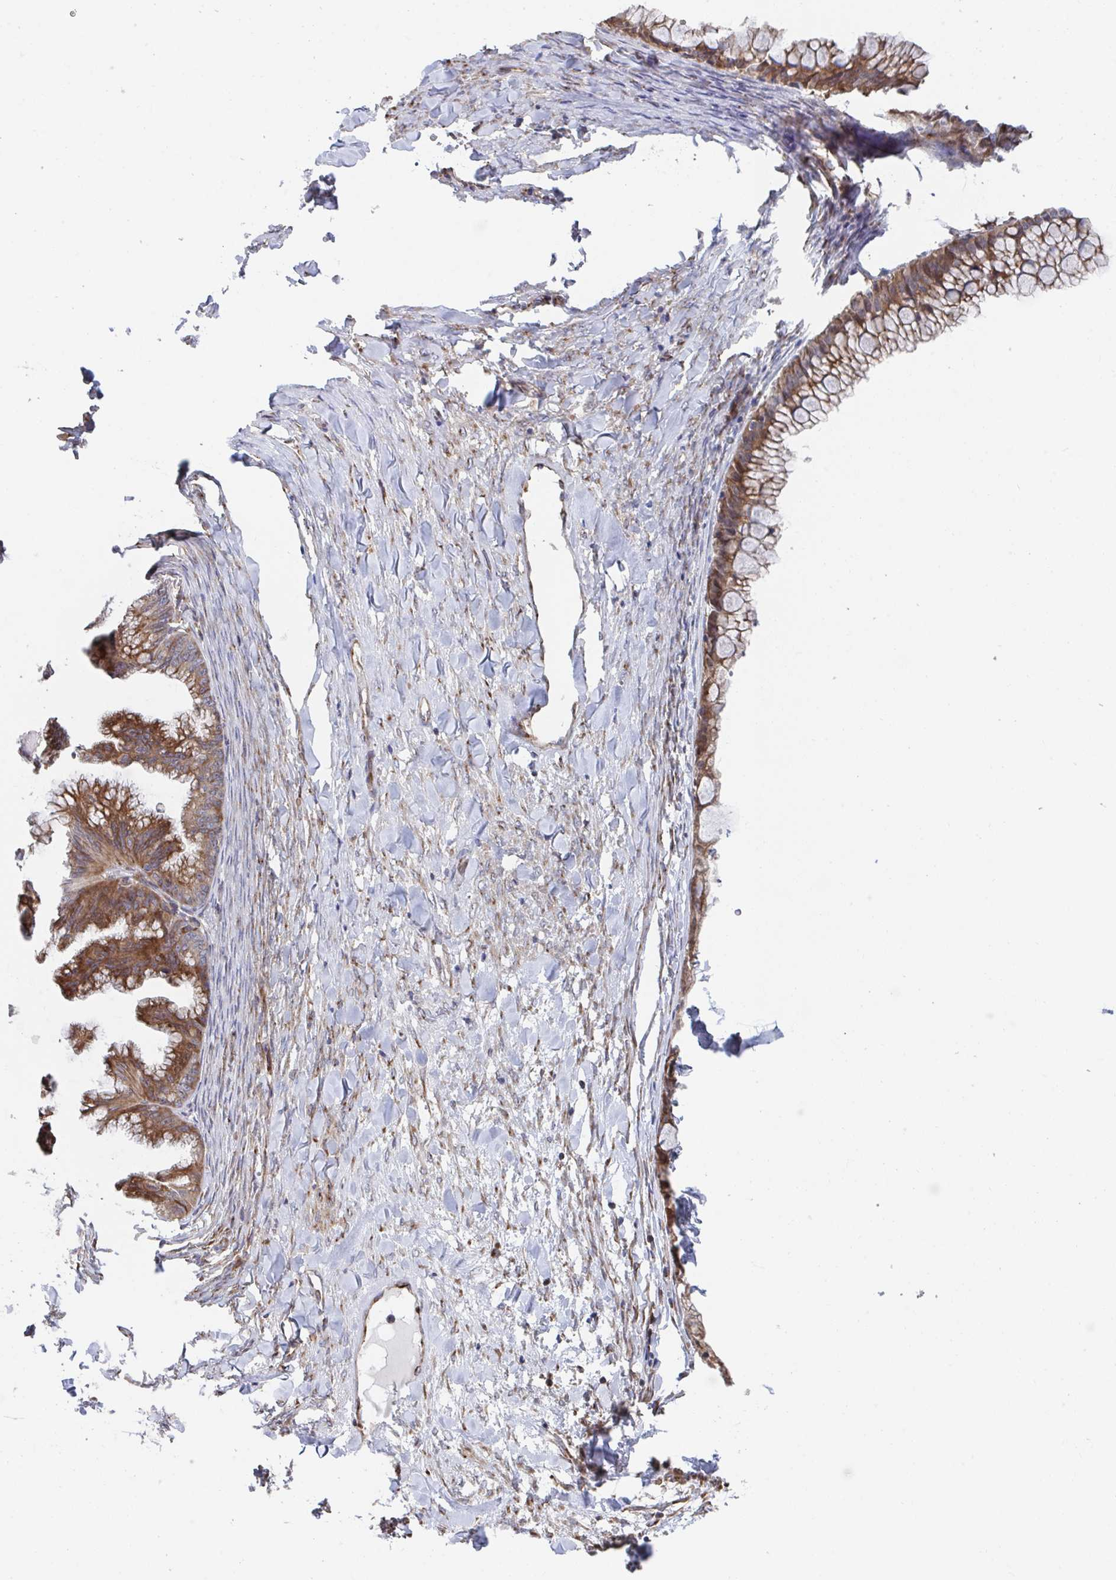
{"staining": {"intensity": "moderate", "quantity": ">75%", "location": "cytoplasmic/membranous"}, "tissue": "ovarian cancer", "cell_type": "Tumor cells", "image_type": "cancer", "snomed": [{"axis": "morphology", "description": "Cystadenocarcinoma, mucinous, NOS"}, {"axis": "topography", "description": "Ovary"}], "caption": "This image shows IHC staining of human mucinous cystadenocarcinoma (ovarian), with medium moderate cytoplasmic/membranous staining in approximately >75% of tumor cells.", "gene": "FJX1", "patient": {"sex": "female", "age": 35}}